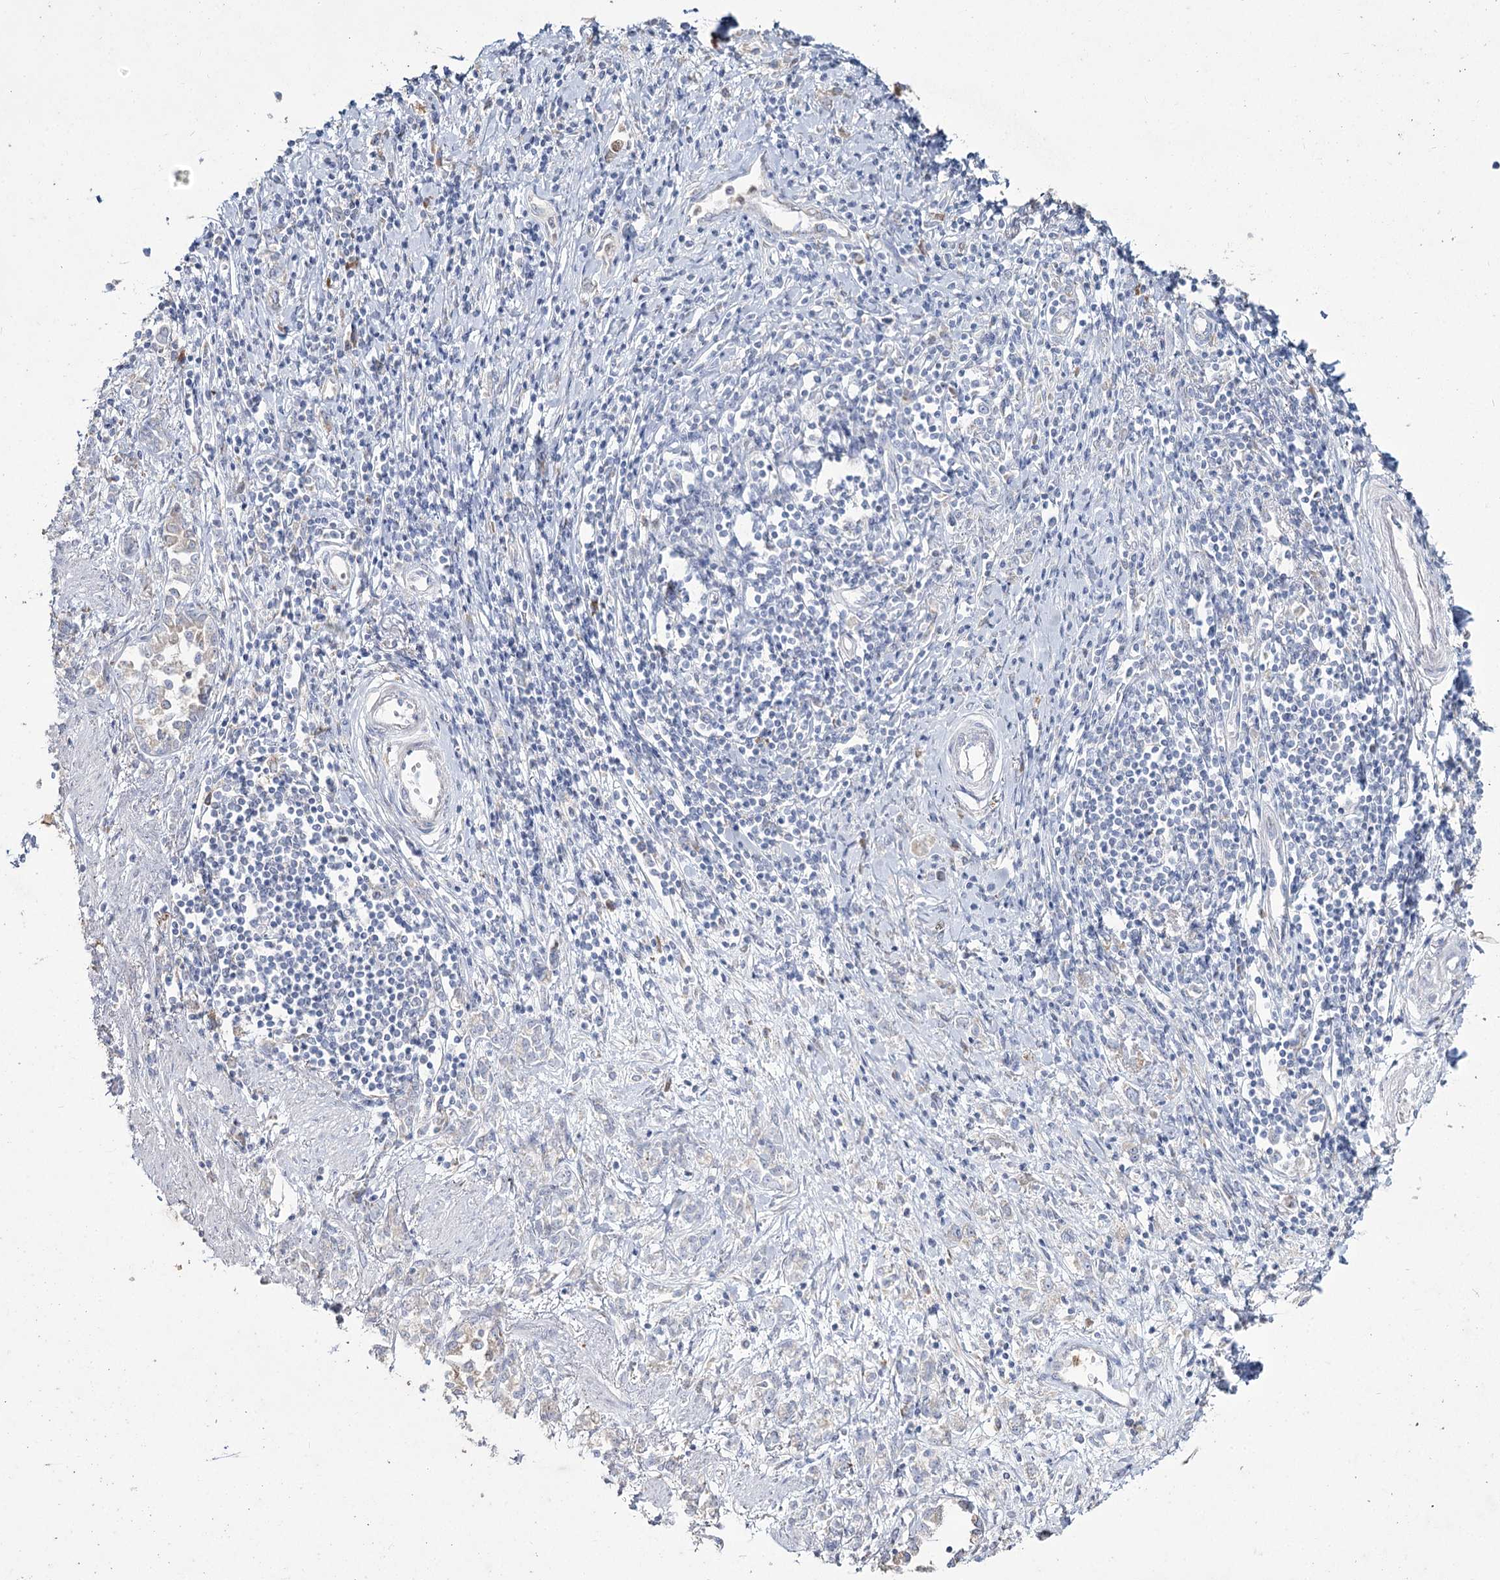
{"staining": {"intensity": "negative", "quantity": "none", "location": "none"}, "tissue": "stomach cancer", "cell_type": "Tumor cells", "image_type": "cancer", "snomed": [{"axis": "morphology", "description": "Adenocarcinoma, NOS"}, {"axis": "topography", "description": "Stomach"}], "caption": "Protein analysis of stomach adenocarcinoma displays no significant expression in tumor cells. (IHC, brightfield microscopy, high magnification).", "gene": "NIPAL4", "patient": {"sex": "female", "age": 76}}